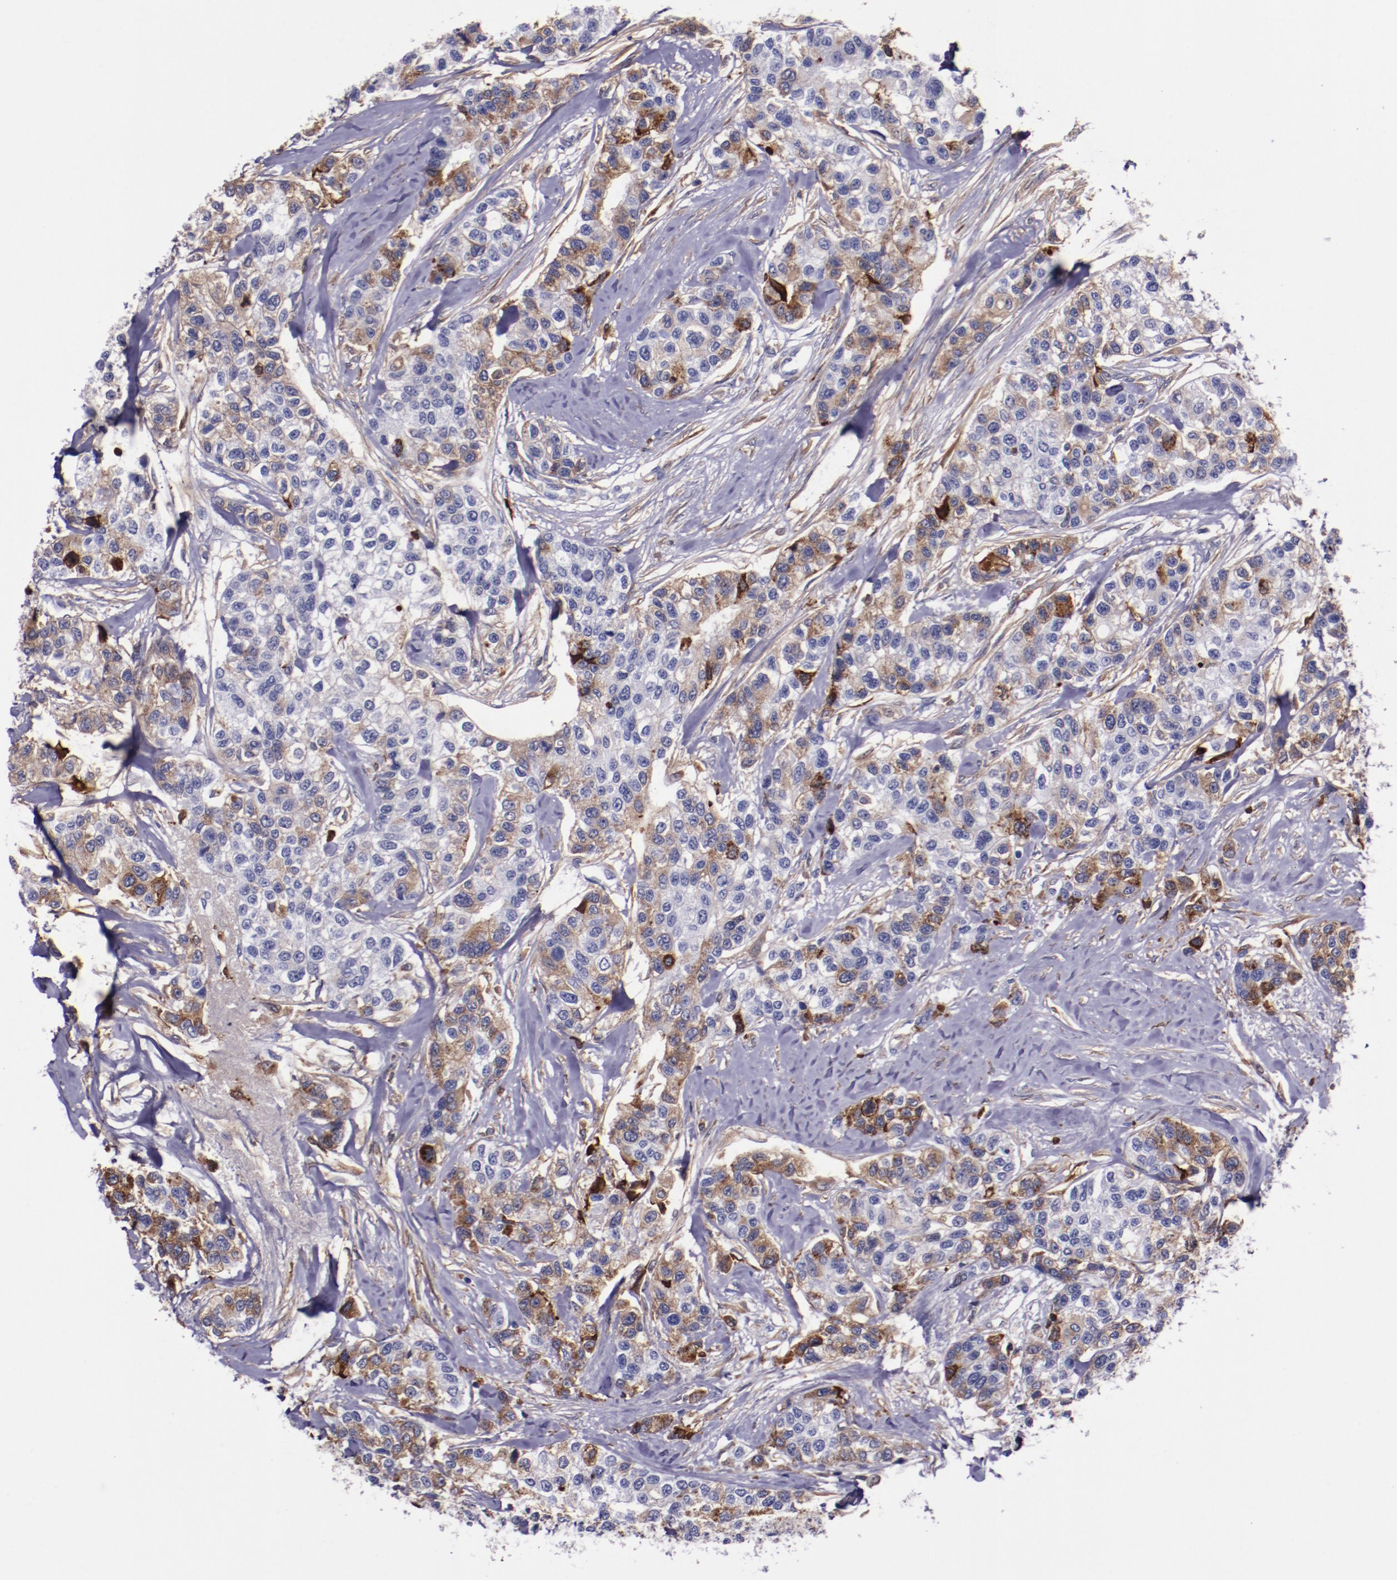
{"staining": {"intensity": "weak", "quantity": "<25%", "location": "cytoplasmic/membranous"}, "tissue": "breast cancer", "cell_type": "Tumor cells", "image_type": "cancer", "snomed": [{"axis": "morphology", "description": "Duct carcinoma"}, {"axis": "topography", "description": "Breast"}], "caption": "This is an IHC histopathology image of intraductal carcinoma (breast). There is no expression in tumor cells.", "gene": "APOH", "patient": {"sex": "female", "age": 51}}